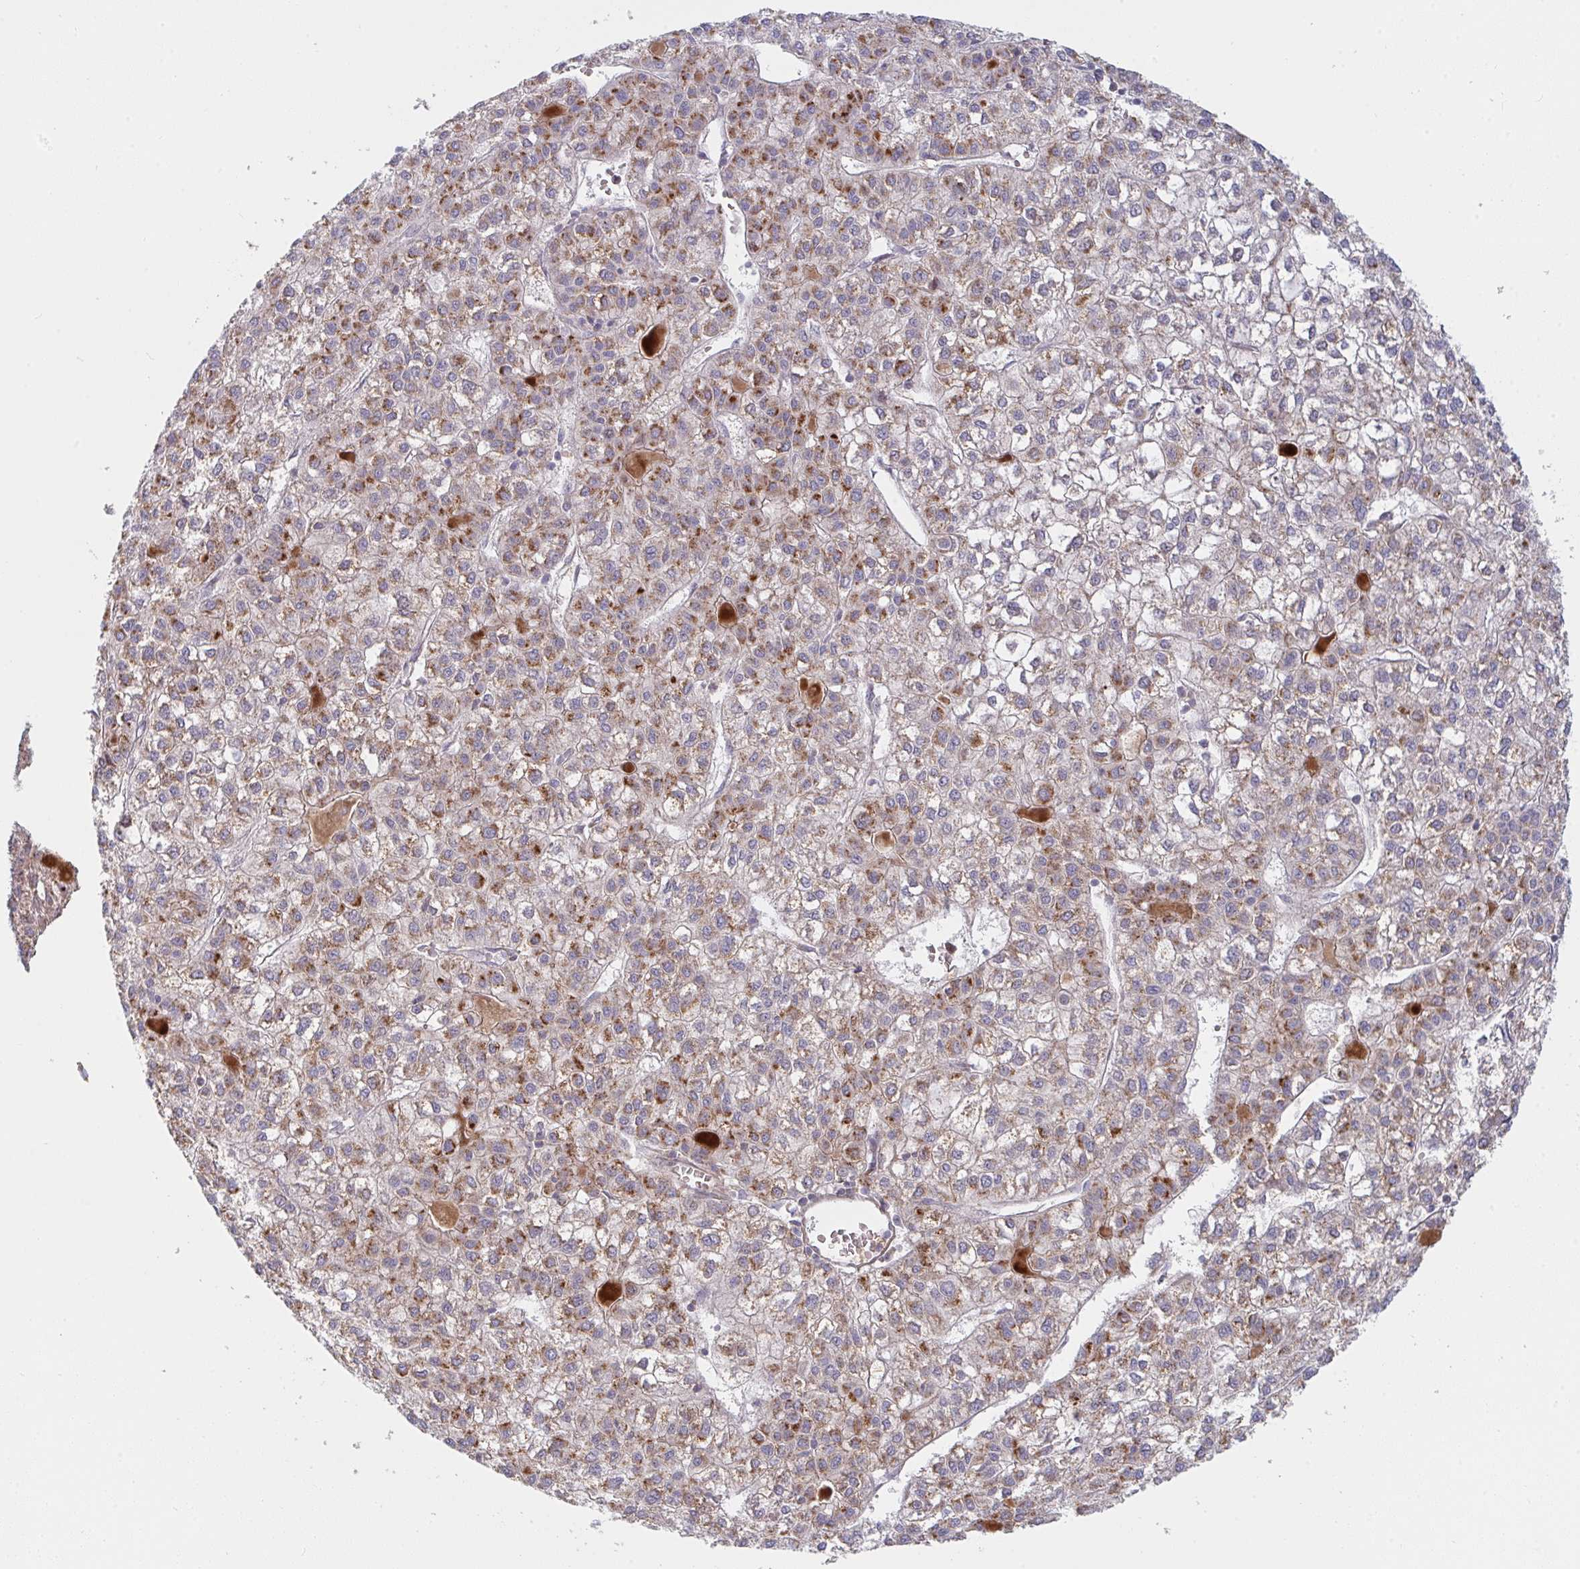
{"staining": {"intensity": "moderate", "quantity": ">75%", "location": "cytoplasmic/membranous"}, "tissue": "liver cancer", "cell_type": "Tumor cells", "image_type": "cancer", "snomed": [{"axis": "morphology", "description": "Carcinoma, Hepatocellular, NOS"}, {"axis": "topography", "description": "Liver"}], "caption": "Liver cancer (hepatocellular carcinoma) was stained to show a protein in brown. There is medium levels of moderate cytoplasmic/membranous expression in approximately >75% of tumor cells. Using DAB (3,3'-diaminobenzidine) (brown) and hematoxylin (blue) stains, captured at high magnification using brightfield microscopy.", "gene": "TNFSF4", "patient": {"sex": "female", "age": 43}}